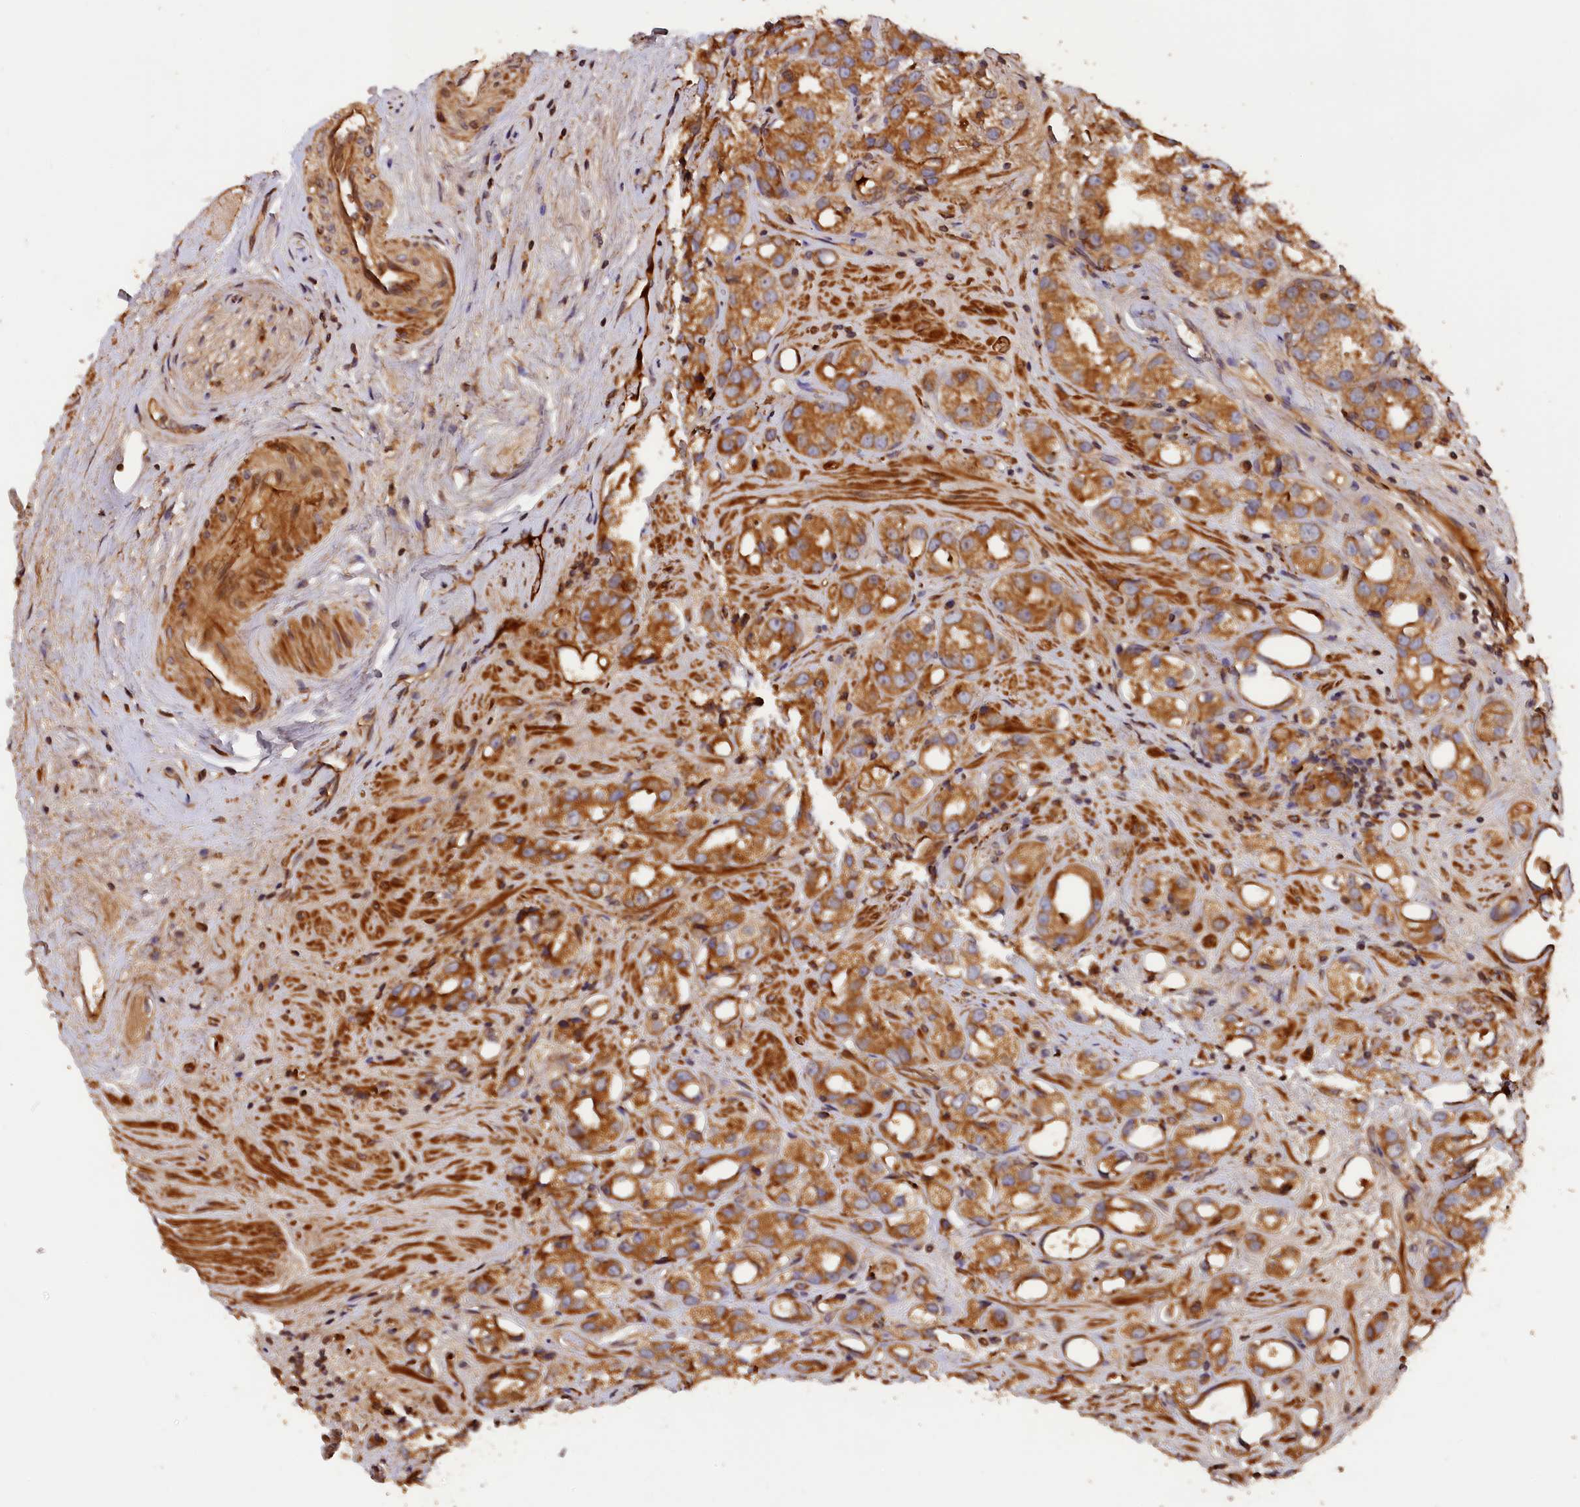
{"staining": {"intensity": "moderate", "quantity": ">75%", "location": "cytoplasmic/membranous"}, "tissue": "prostate cancer", "cell_type": "Tumor cells", "image_type": "cancer", "snomed": [{"axis": "morphology", "description": "Adenocarcinoma, NOS"}, {"axis": "topography", "description": "Prostate"}], "caption": "Protein staining of prostate cancer (adenocarcinoma) tissue reveals moderate cytoplasmic/membranous positivity in approximately >75% of tumor cells.", "gene": "HMOX2", "patient": {"sex": "male", "age": 79}}